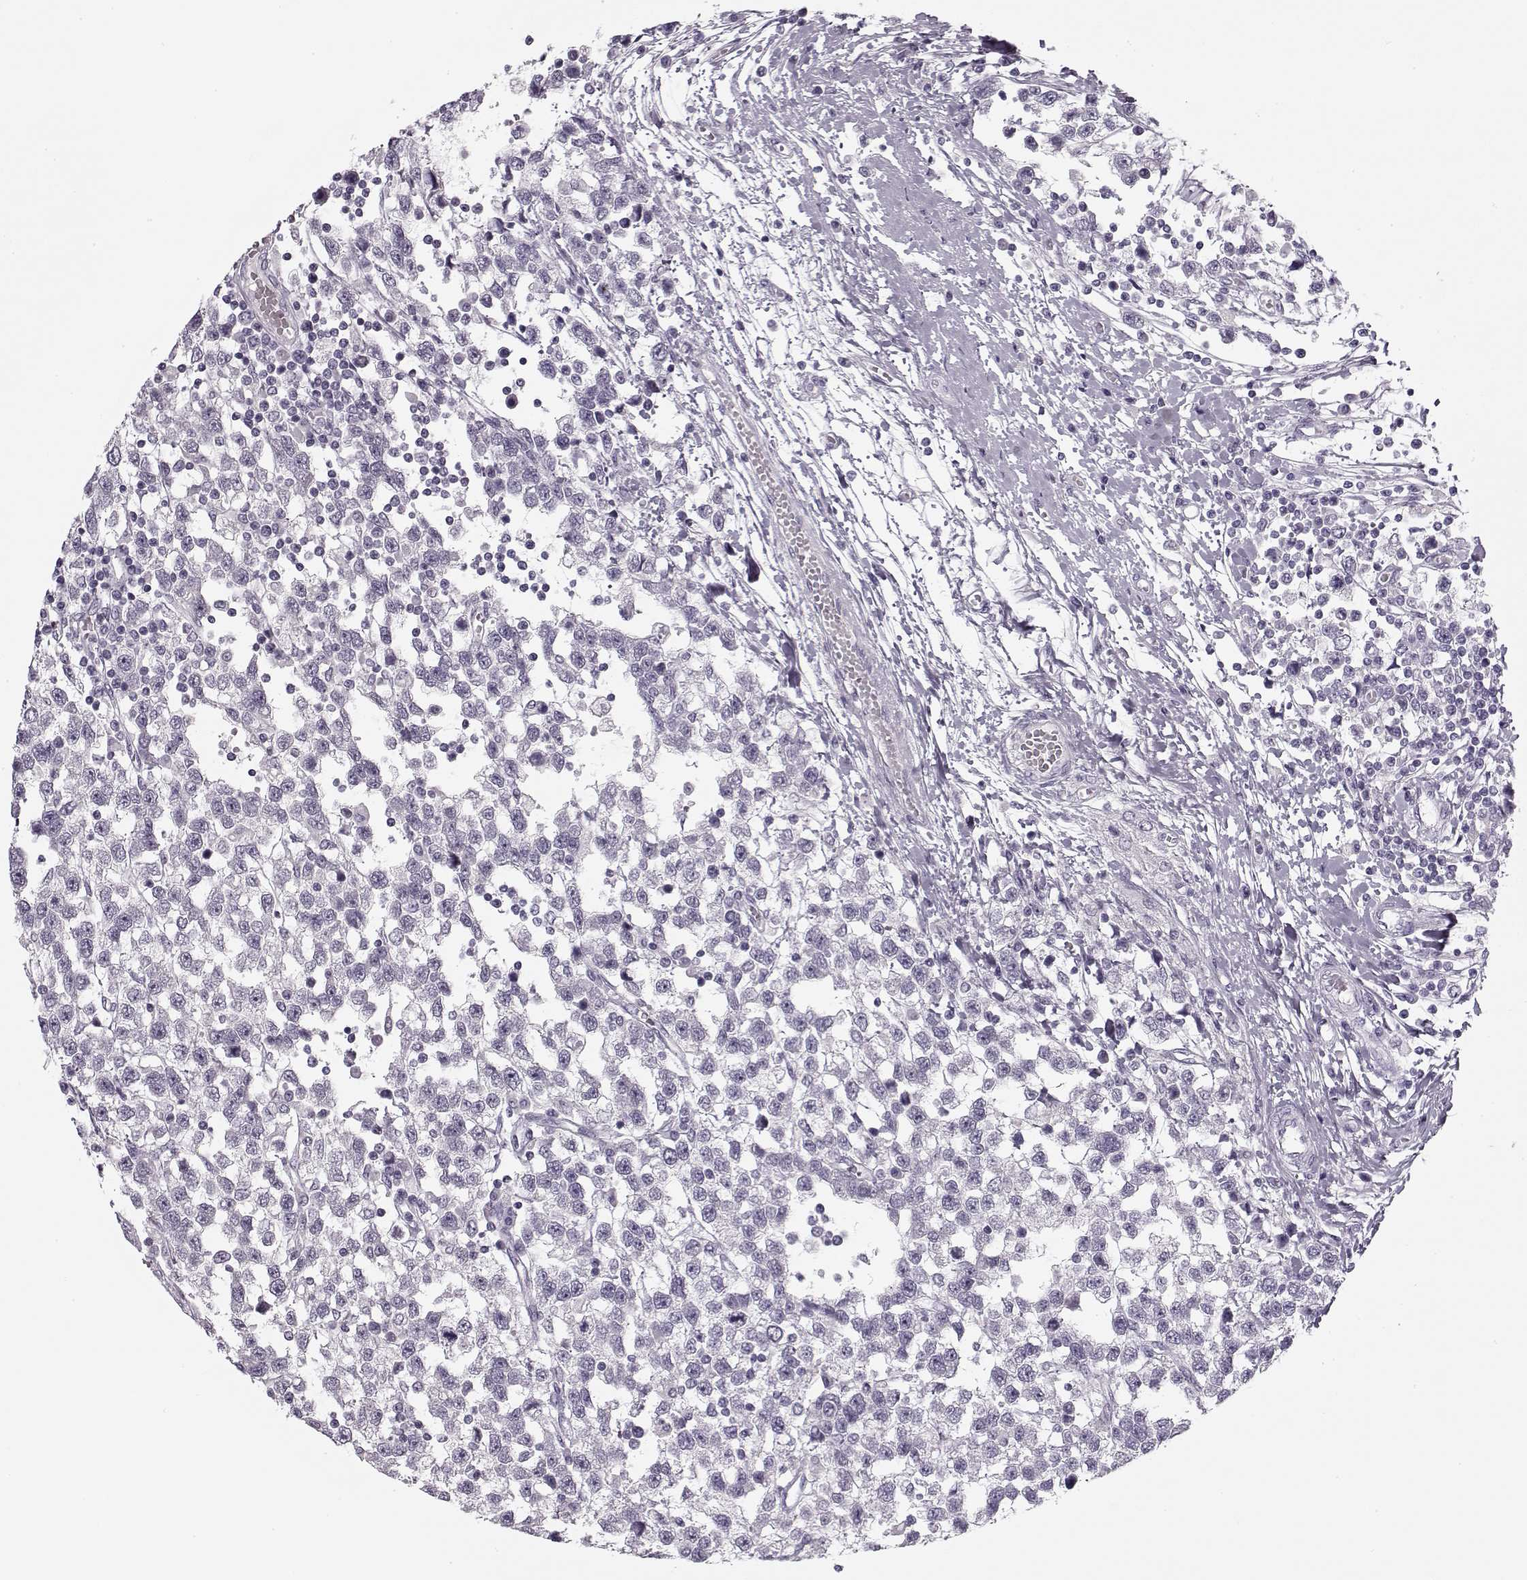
{"staining": {"intensity": "negative", "quantity": "none", "location": "none"}, "tissue": "testis cancer", "cell_type": "Tumor cells", "image_type": "cancer", "snomed": [{"axis": "morphology", "description": "Seminoma, NOS"}, {"axis": "topography", "description": "Testis"}], "caption": "IHC histopathology image of human testis cancer stained for a protein (brown), which exhibits no expression in tumor cells.", "gene": "PNMT", "patient": {"sex": "male", "age": 34}}